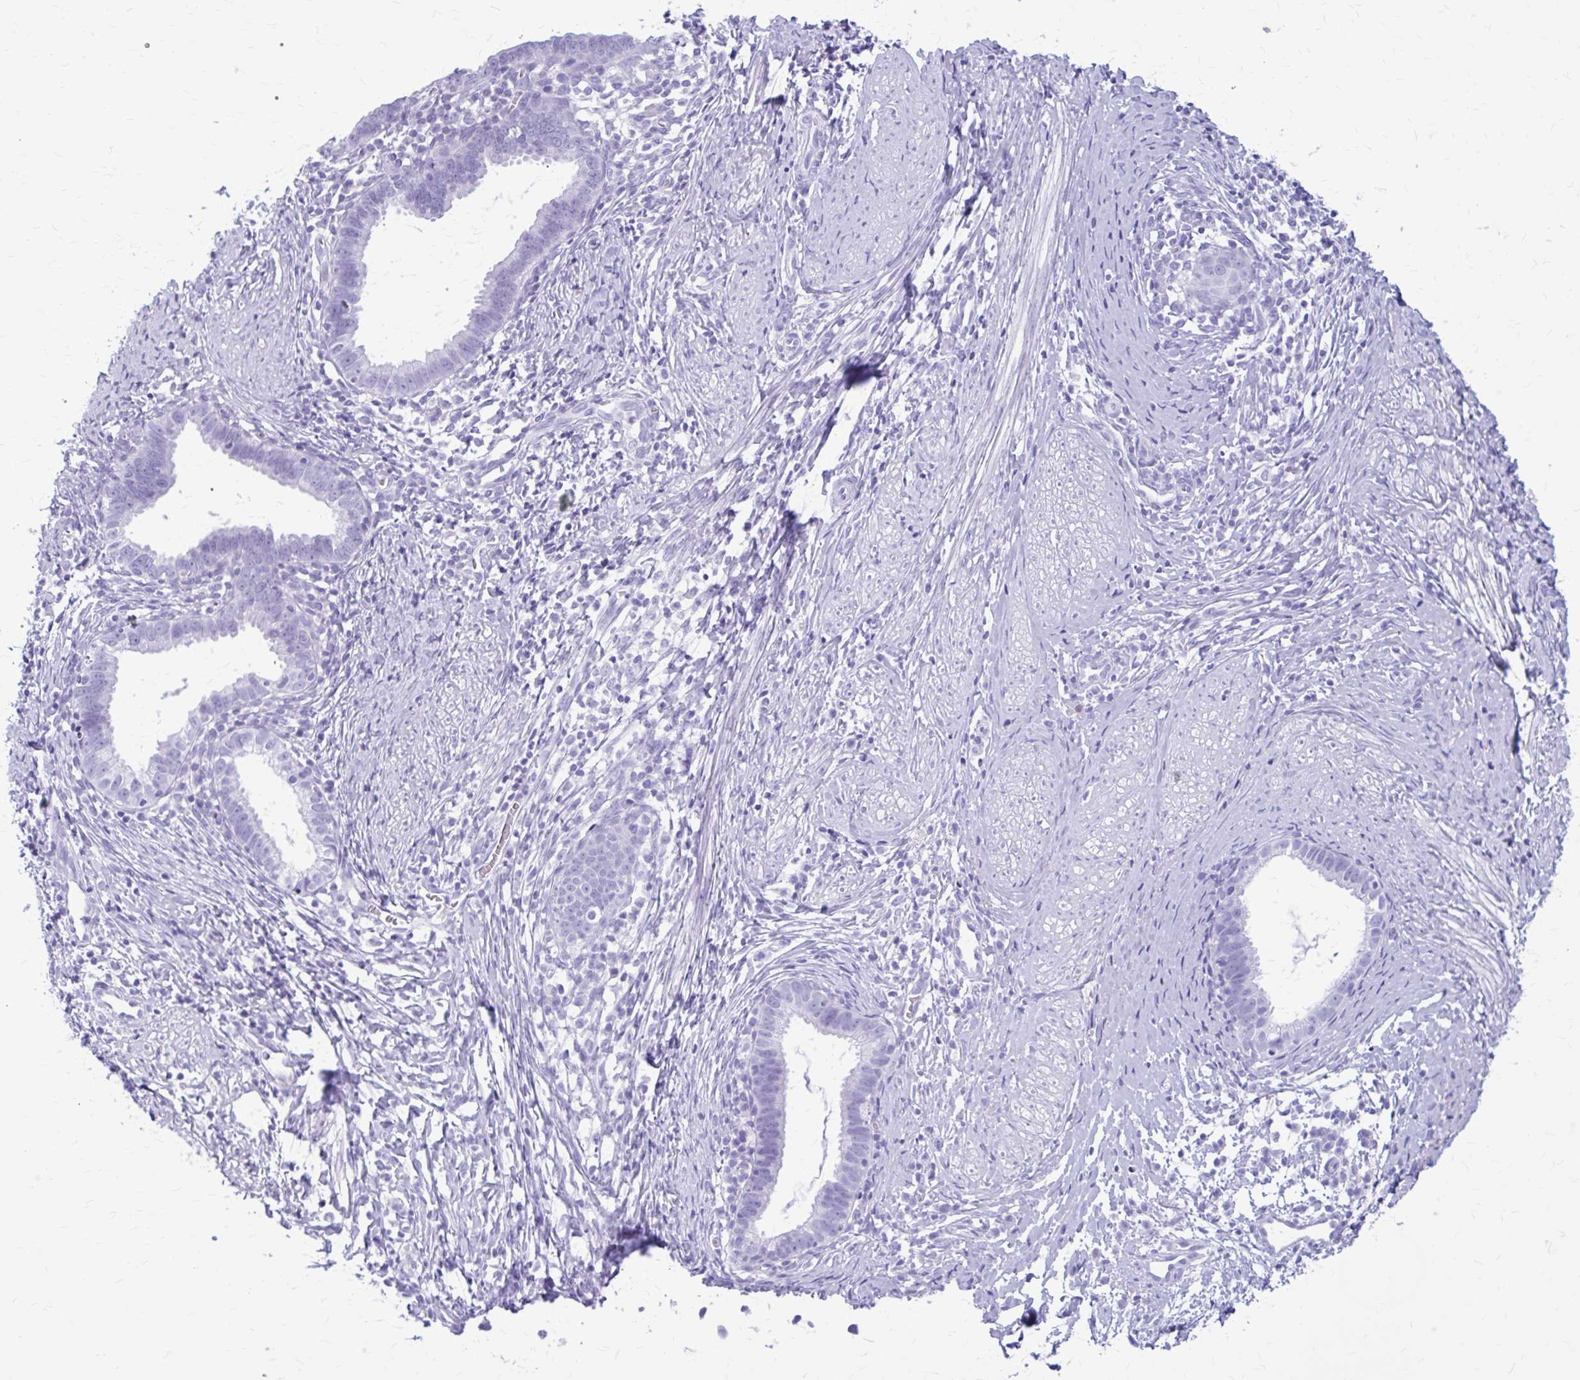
{"staining": {"intensity": "negative", "quantity": "none", "location": "none"}, "tissue": "cervical cancer", "cell_type": "Tumor cells", "image_type": "cancer", "snomed": [{"axis": "morphology", "description": "Adenocarcinoma, NOS"}, {"axis": "topography", "description": "Cervix"}], "caption": "This is an immunohistochemistry (IHC) histopathology image of cervical cancer (adenocarcinoma). There is no staining in tumor cells.", "gene": "KLHDC7A", "patient": {"sex": "female", "age": 36}}